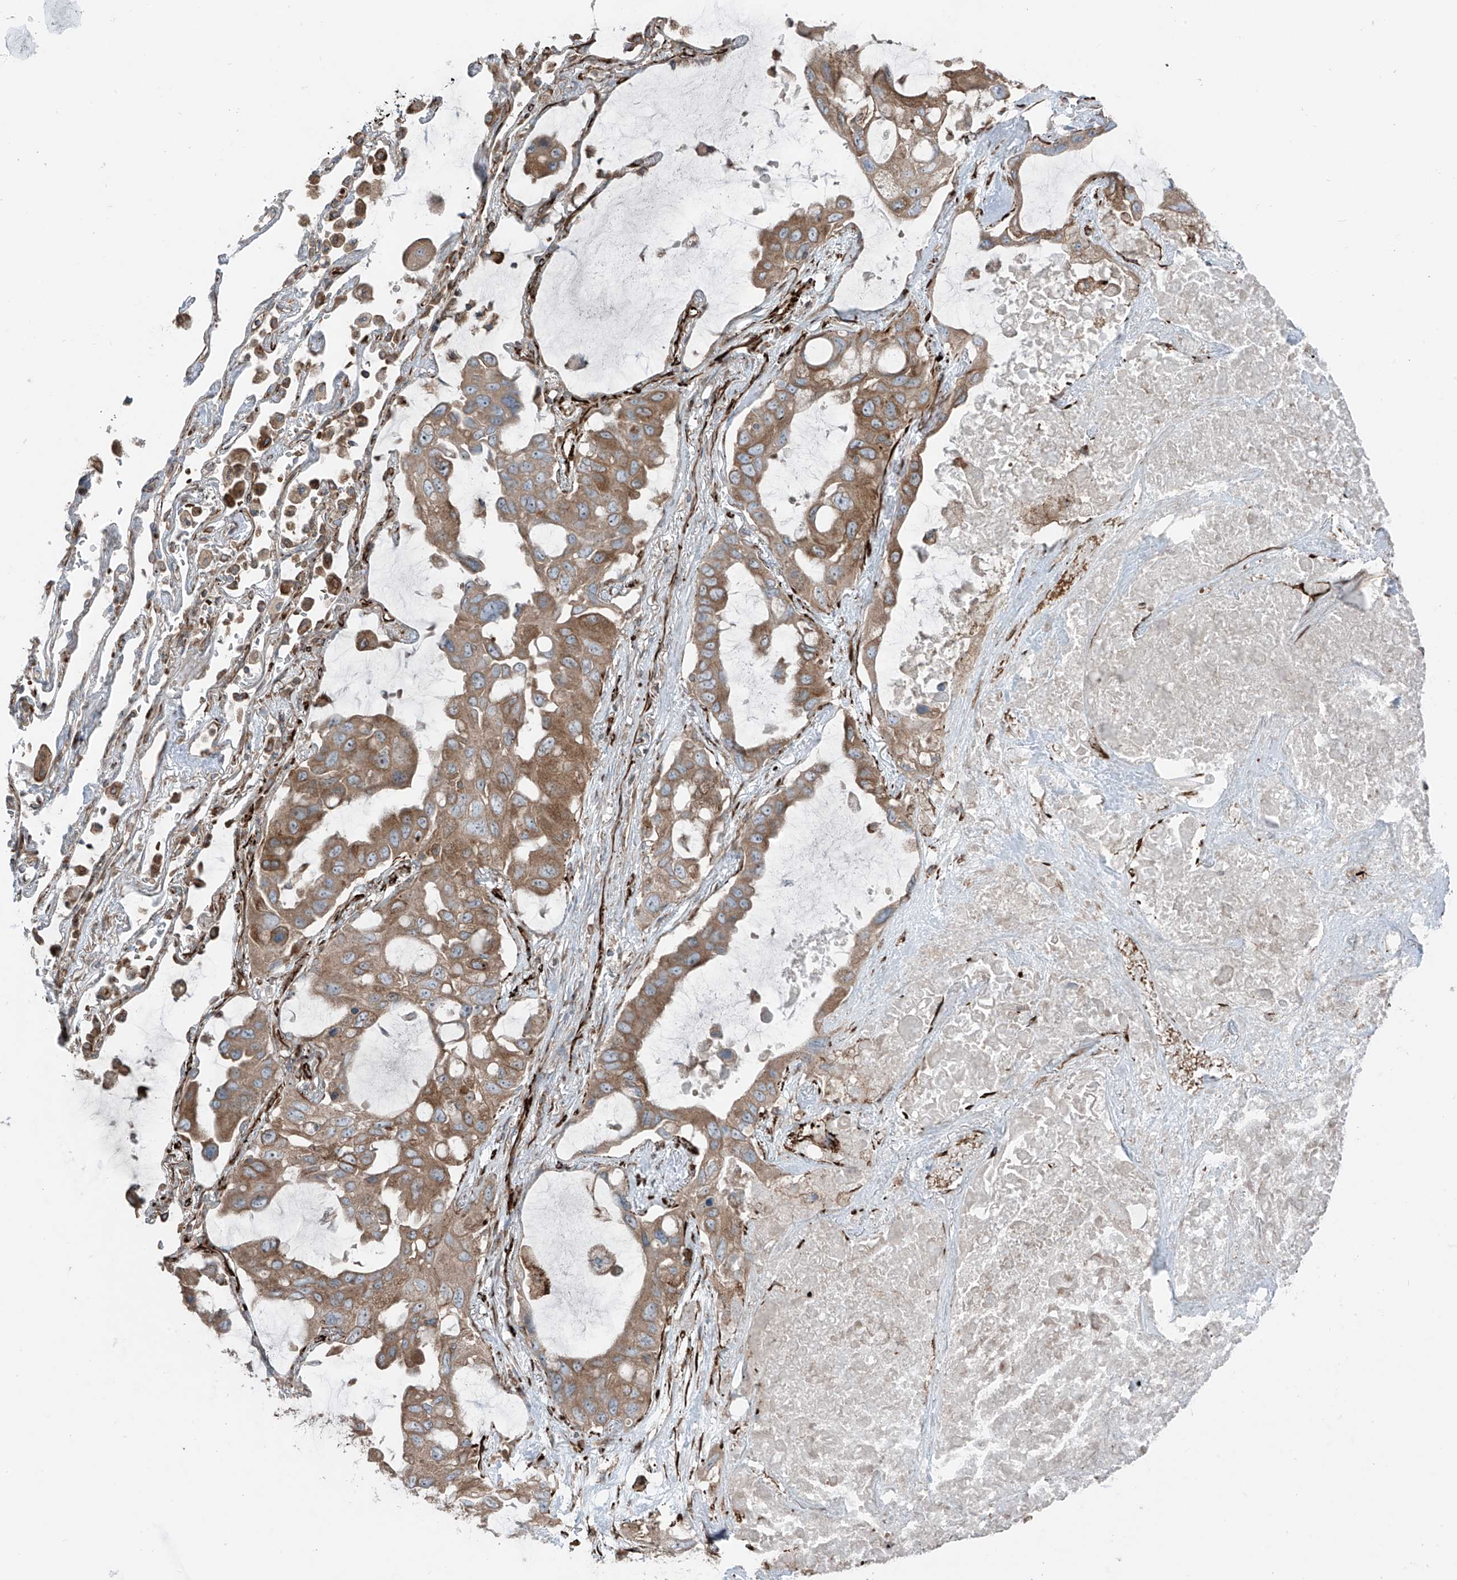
{"staining": {"intensity": "moderate", "quantity": ">75%", "location": "cytoplasmic/membranous"}, "tissue": "lung cancer", "cell_type": "Tumor cells", "image_type": "cancer", "snomed": [{"axis": "morphology", "description": "Squamous cell carcinoma, NOS"}, {"axis": "topography", "description": "Lung"}], "caption": "Immunohistochemistry staining of lung squamous cell carcinoma, which exhibits medium levels of moderate cytoplasmic/membranous expression in about >75% of tumor cells indicating moderate cytoplasmic/membranous protein positivity. The staining was performed using DAB (brown) for protein detection and nuclei were counterstained in hematoxylin (blue).", "gene": "ERLEC1", "patient": {"sex": "female", "age": 73}}